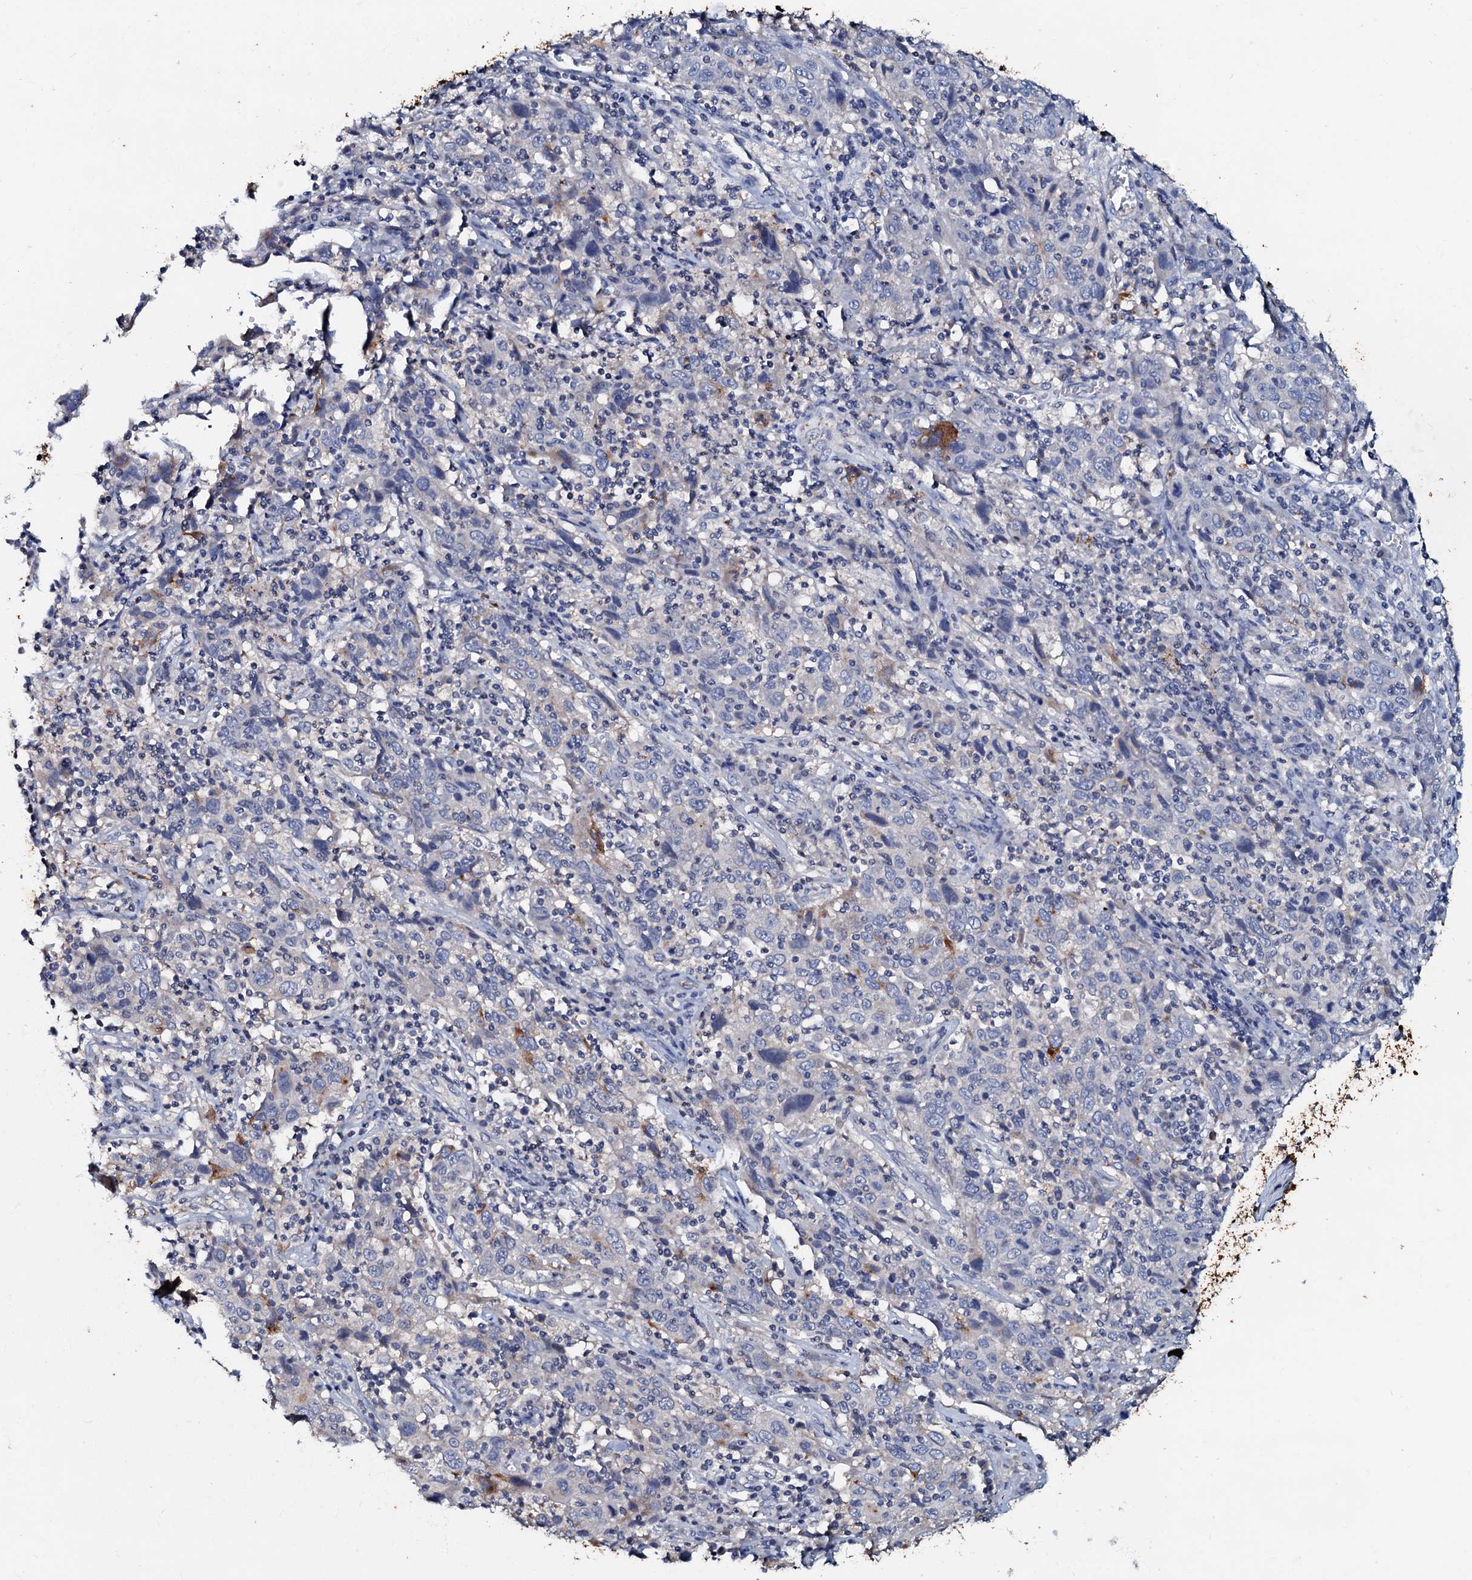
{"staining": {"intensity": "negative", "quantity": "none", "location": "none"}, "tissue": "cervical cancer", "cell_type": "Tumor cells", "image_type": "cancer", "snomed": [{"axis": "morphology", "description": "Squamous cell carcinoma, NOS"}, {"axis": "topography", "description": "Cervix"}], "caption": "A photomicrograph of human cervical squamous cell carcinoma is negative for staining in tumor cells.", "gene": "MANSC4", "patient": {"sex": "female", "age": 46}}